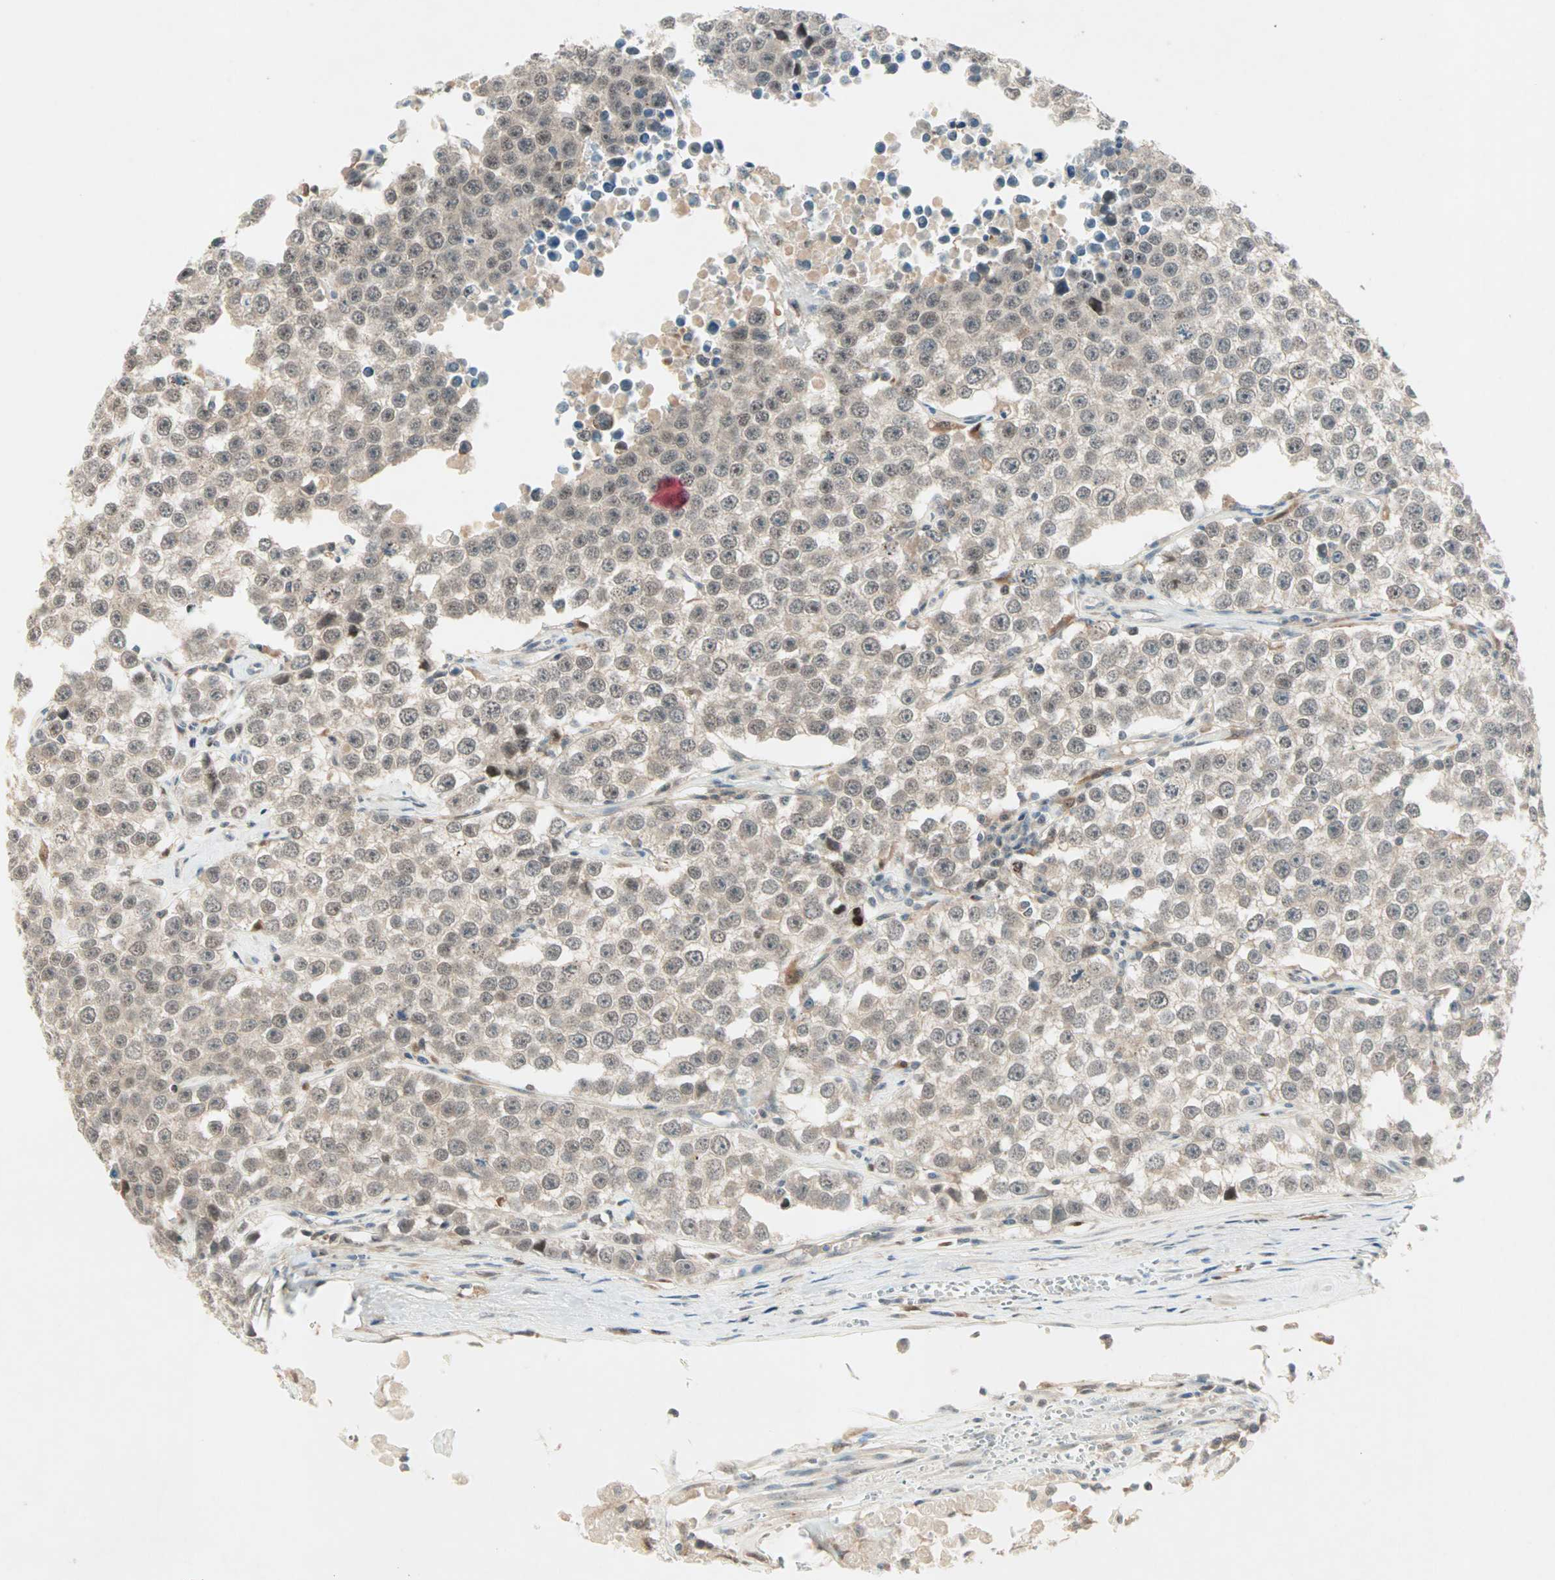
{"staining": {"intensity": "weak", "quantity": "<25%", "location": "cytoplasmic/membranous,nuclear"}, "tissue": "testis cancer", "cell_type": "Tumor cells", "image_type": "cancer", "snomed": [{"axis": "morphology", "description": "Seminoma, NOS"}, {"axis": "morphology", "description": "Carcinoma, Embryonal, NOS"}, {"axis": "topography", "description": "Testis"}], "caption": "Image shows no protein staining in tumor cells of testis cancer (embryonal carcinoma) tissue.", "gene": "RTL6", "patient": {"sex": "male", "age": 52}}